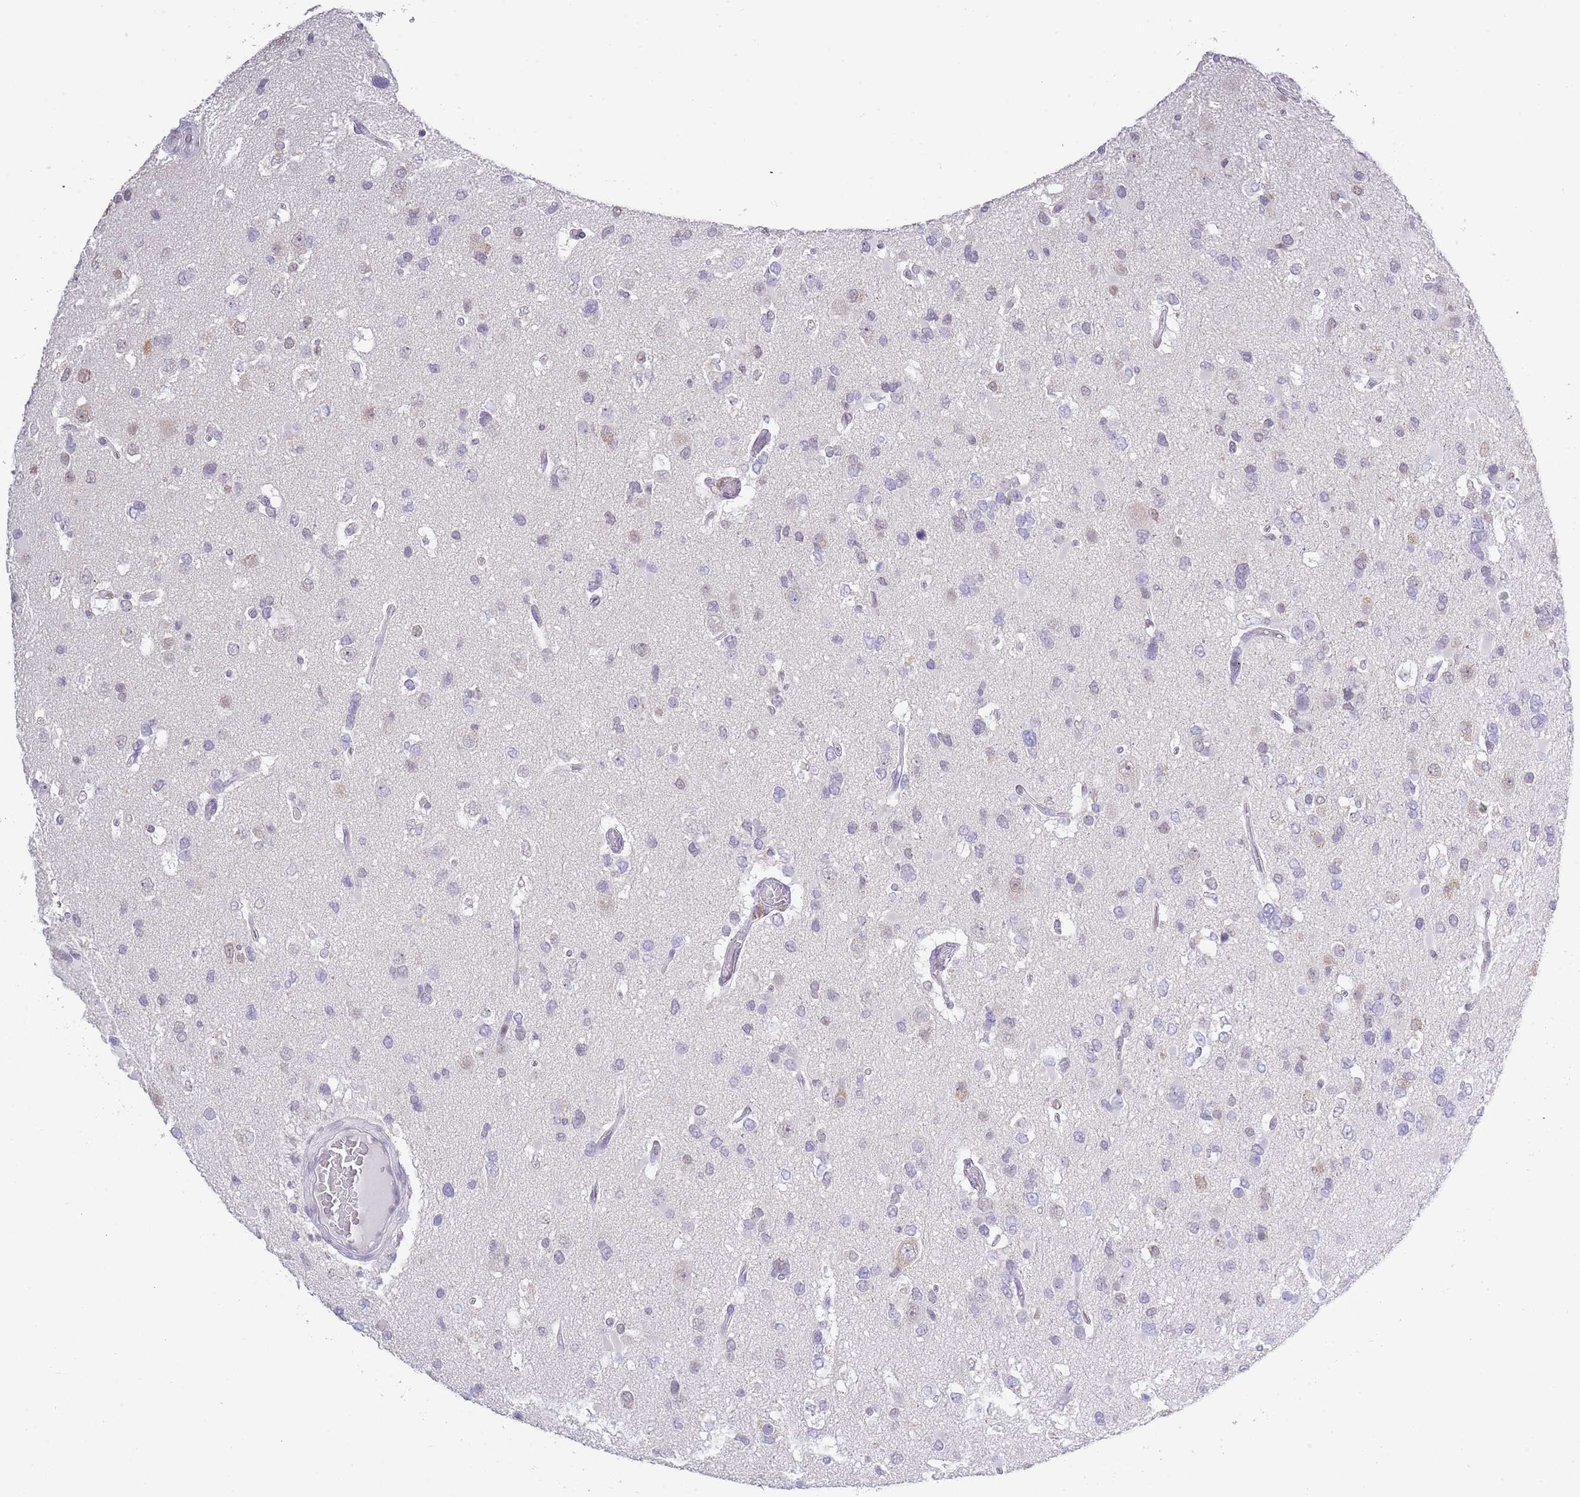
{"staining": {"intensity": "negative", "quantity": "none", "location": "none"}, "tissue": "glioma", "cell_type": "Tumor cells", "image_type": "cancer", "snomed": [{"axis": "morphology", "description": "Glioma, malignant, High grade"}, {"axis": "topography", "description": "Brain"}], "caption": "A high-resolution micrograph shows immunohistochemistry (IHC) staining of glioma, which reveals no significant expression in tumor cells. The staining was performed using DAB (3,3'-diaminobenzidine) to visualize the protein expression in brown, while the nuclei were stained in blue with hematoxylin (Magnification: 20x).", "gene": "SEPHS2", "patient": {"sex": "male", "age": 53}}